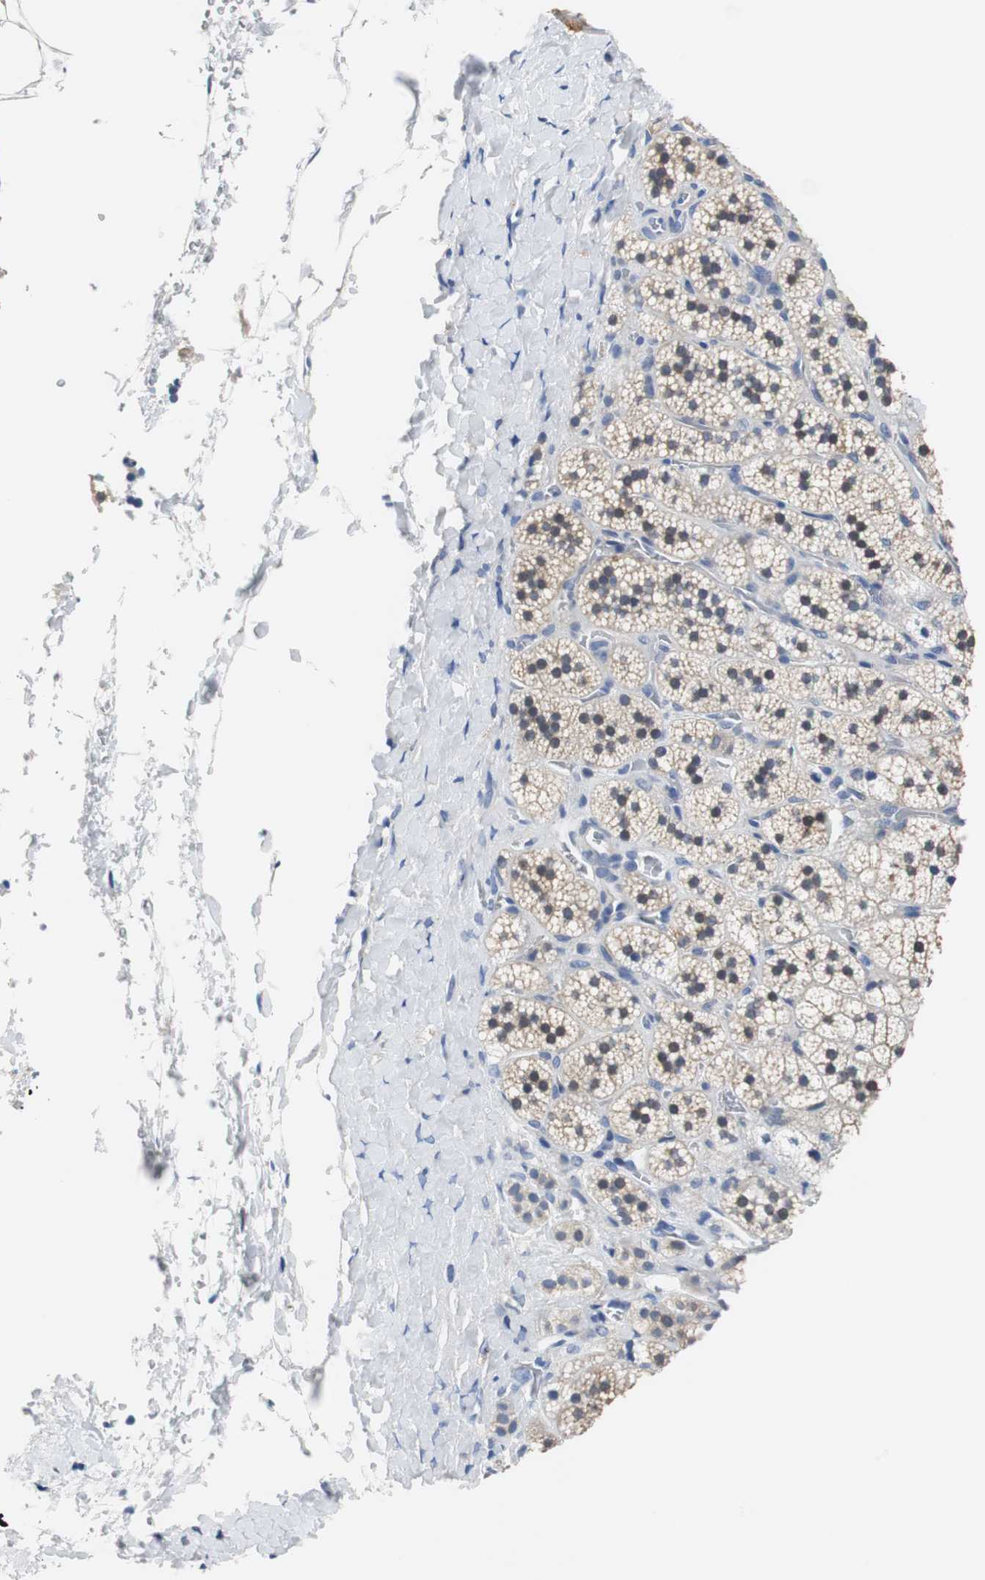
{"staining": {"intensity": "weak", "quantity": "25%-75%", "location": "cytoplasmic/membranous"}, "tissue": "adrenal gland", "cell_type": "Glandular cells", "image_type": "normal", "snomed": [{"axis": "morphology", "description": "Normal tissue, NOS"}, {"axis": "topography", "description": "Adrenal gland"}], "caption": "Unremarkable adrenal gland demonstrates weak cytoplasmic/membranous positivity in approximately 25%-75% of glandular cells, visualized by immunohistochemistry.", "gene": "PCK1", "patient": {"sex": "female", "age": 44}}